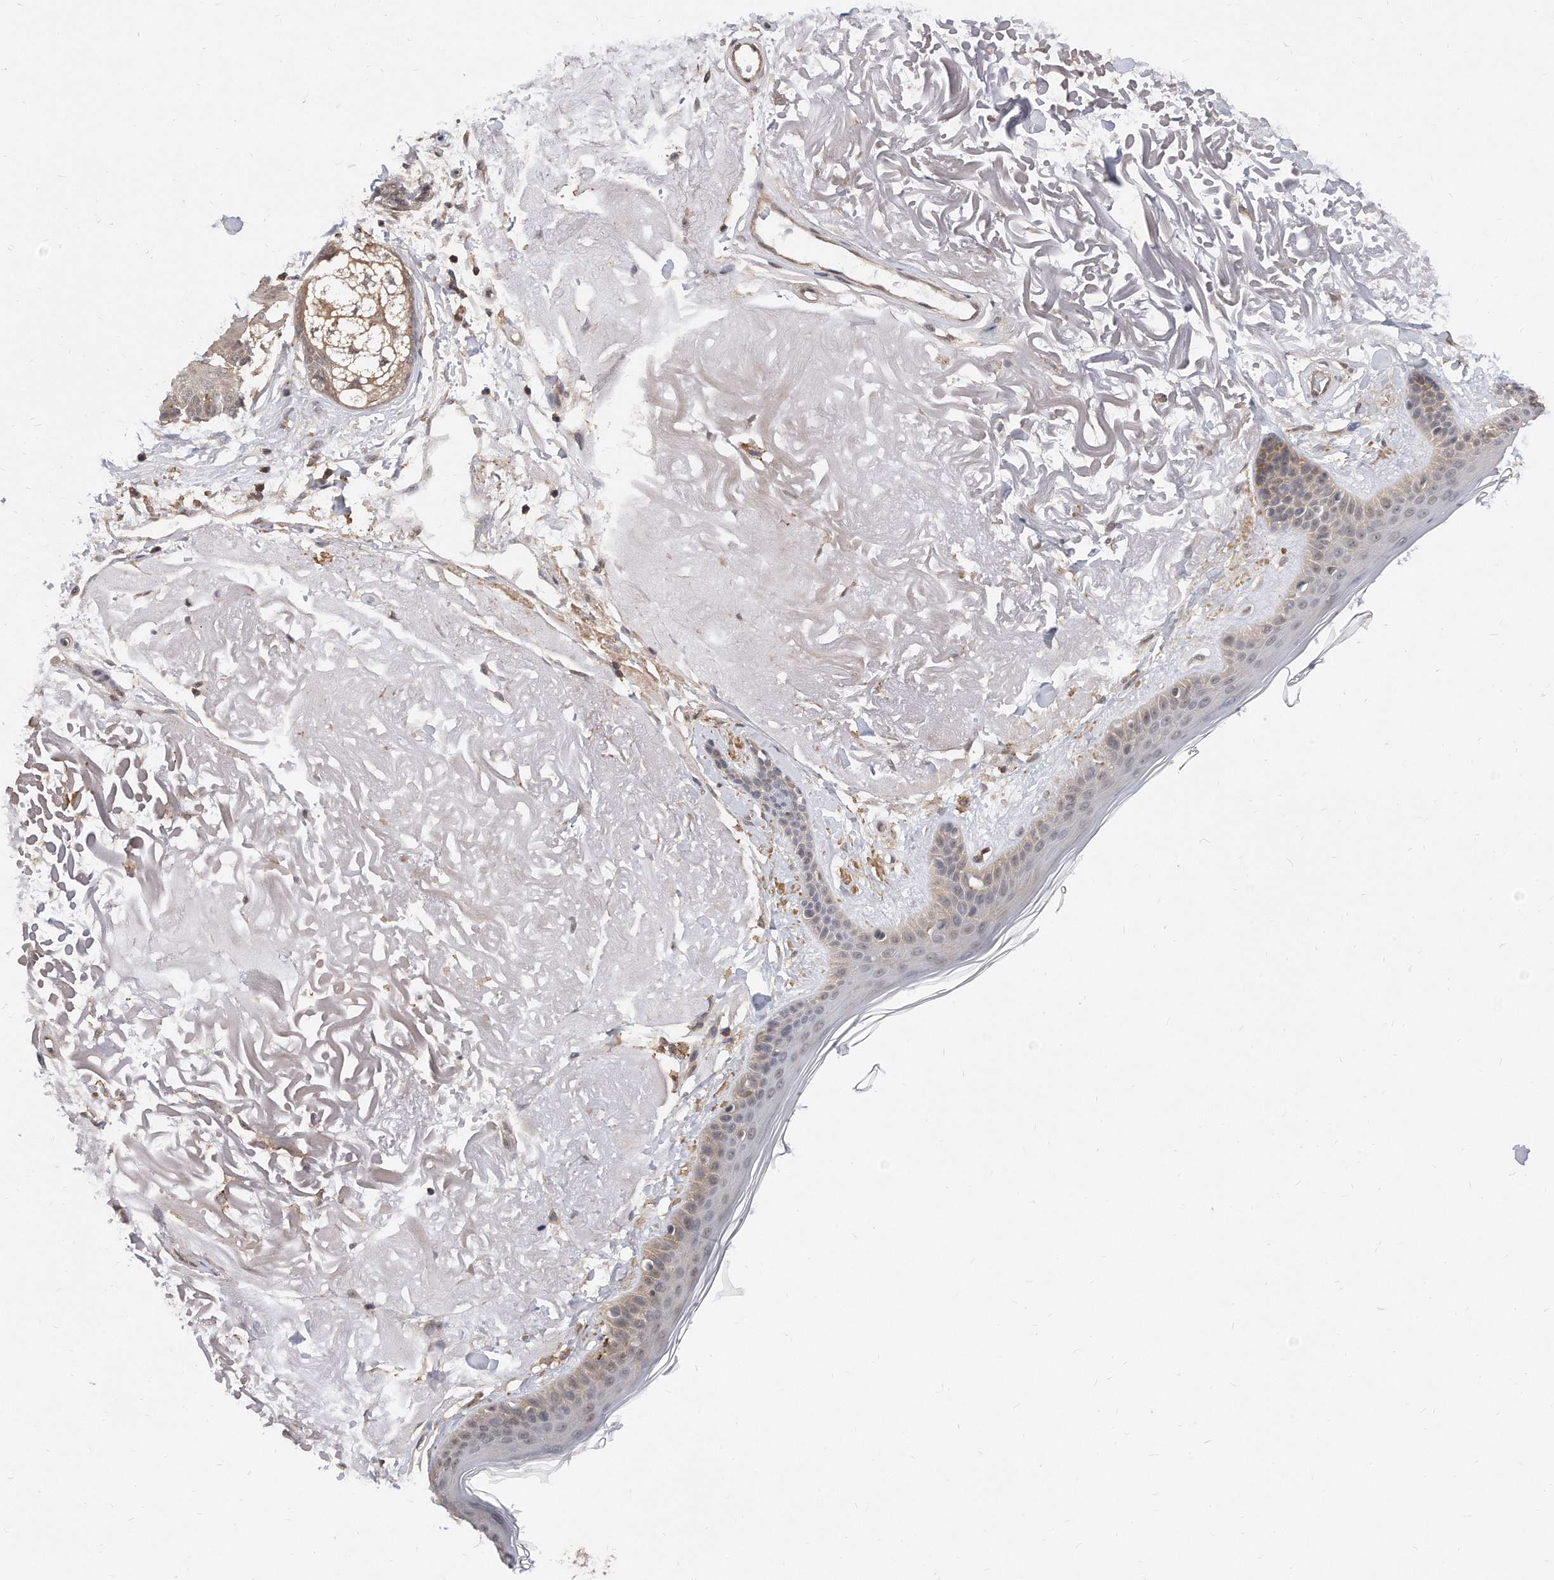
{"staining": {"intensity": "negative", "quantity": "none", "location": "none"}, "tissue": "skin", "cell_type": "Fibroblasts", "image_type": "normal", "snomed": [{"axis": "morphology", "description": "Normal tissue, NOS"}, {"axis": "topography", "description": "Skin"}, {"axis": "topography", "description": "Skeletal muscle"}], "caption": "An IHC image of benign skin is shown. There is no staining in fibroblasts of skin.", "gene": "TCP1", "patient": {"sex": "male", "age": 83}}